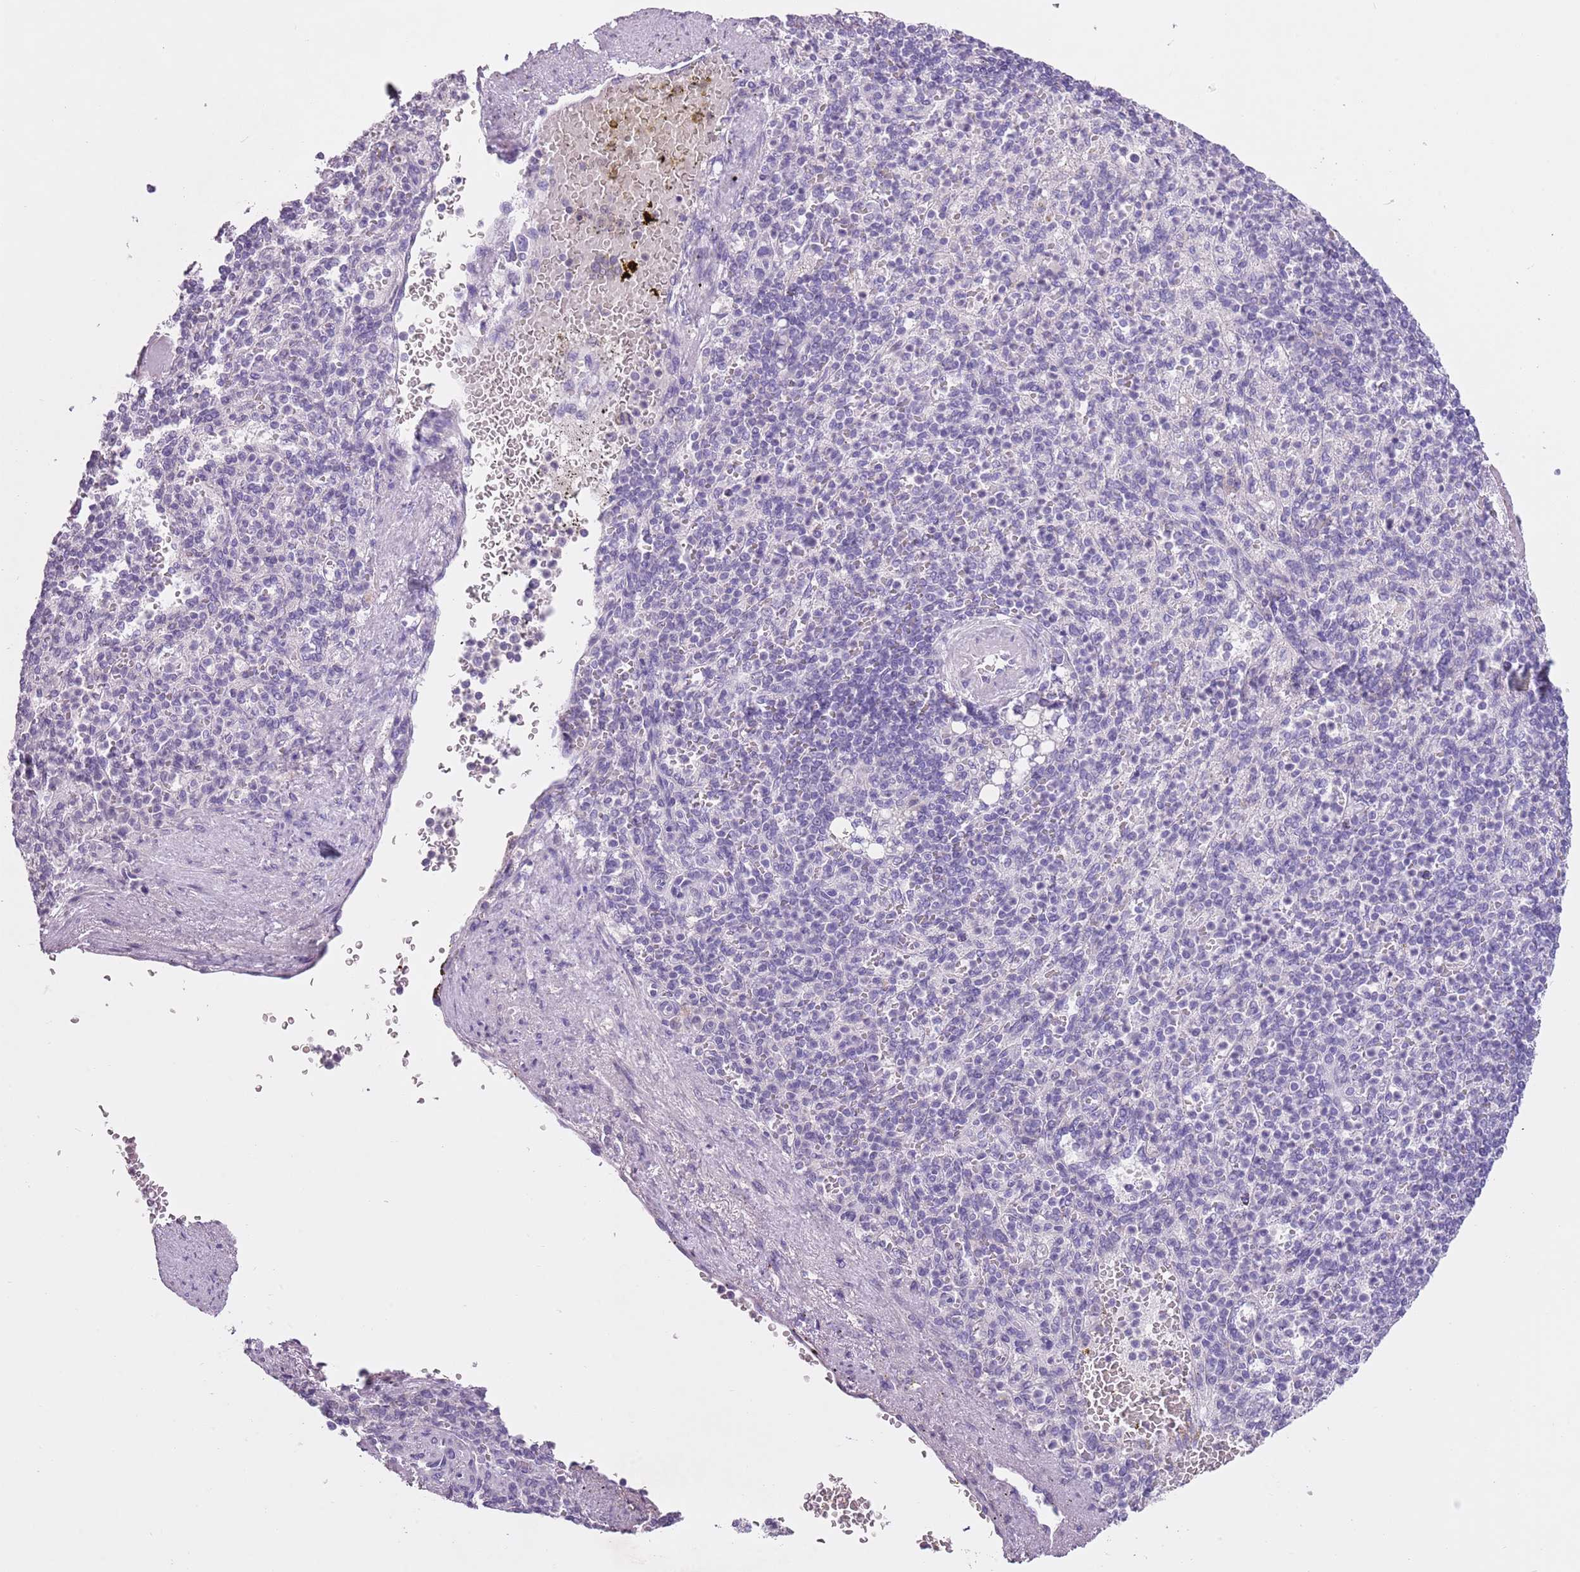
{"staining": {"intensity": "negative", "quantity": "none", "location": "none"}, "tissue": "spleen", "cell_type": "Cells in red pulp", "image_type": "normal", "snomed": [{"axis": "morphology", "description": "Normal tissue, NOS"}, {"axis": "topography", "description": "Spleen"}], "caption": "A micrograph of spleen stained for a protein demonstrates no brown staining in cells in red pulp.", "gene": "SLC35E3", "patient": {"sex": "female", "age": 74}}